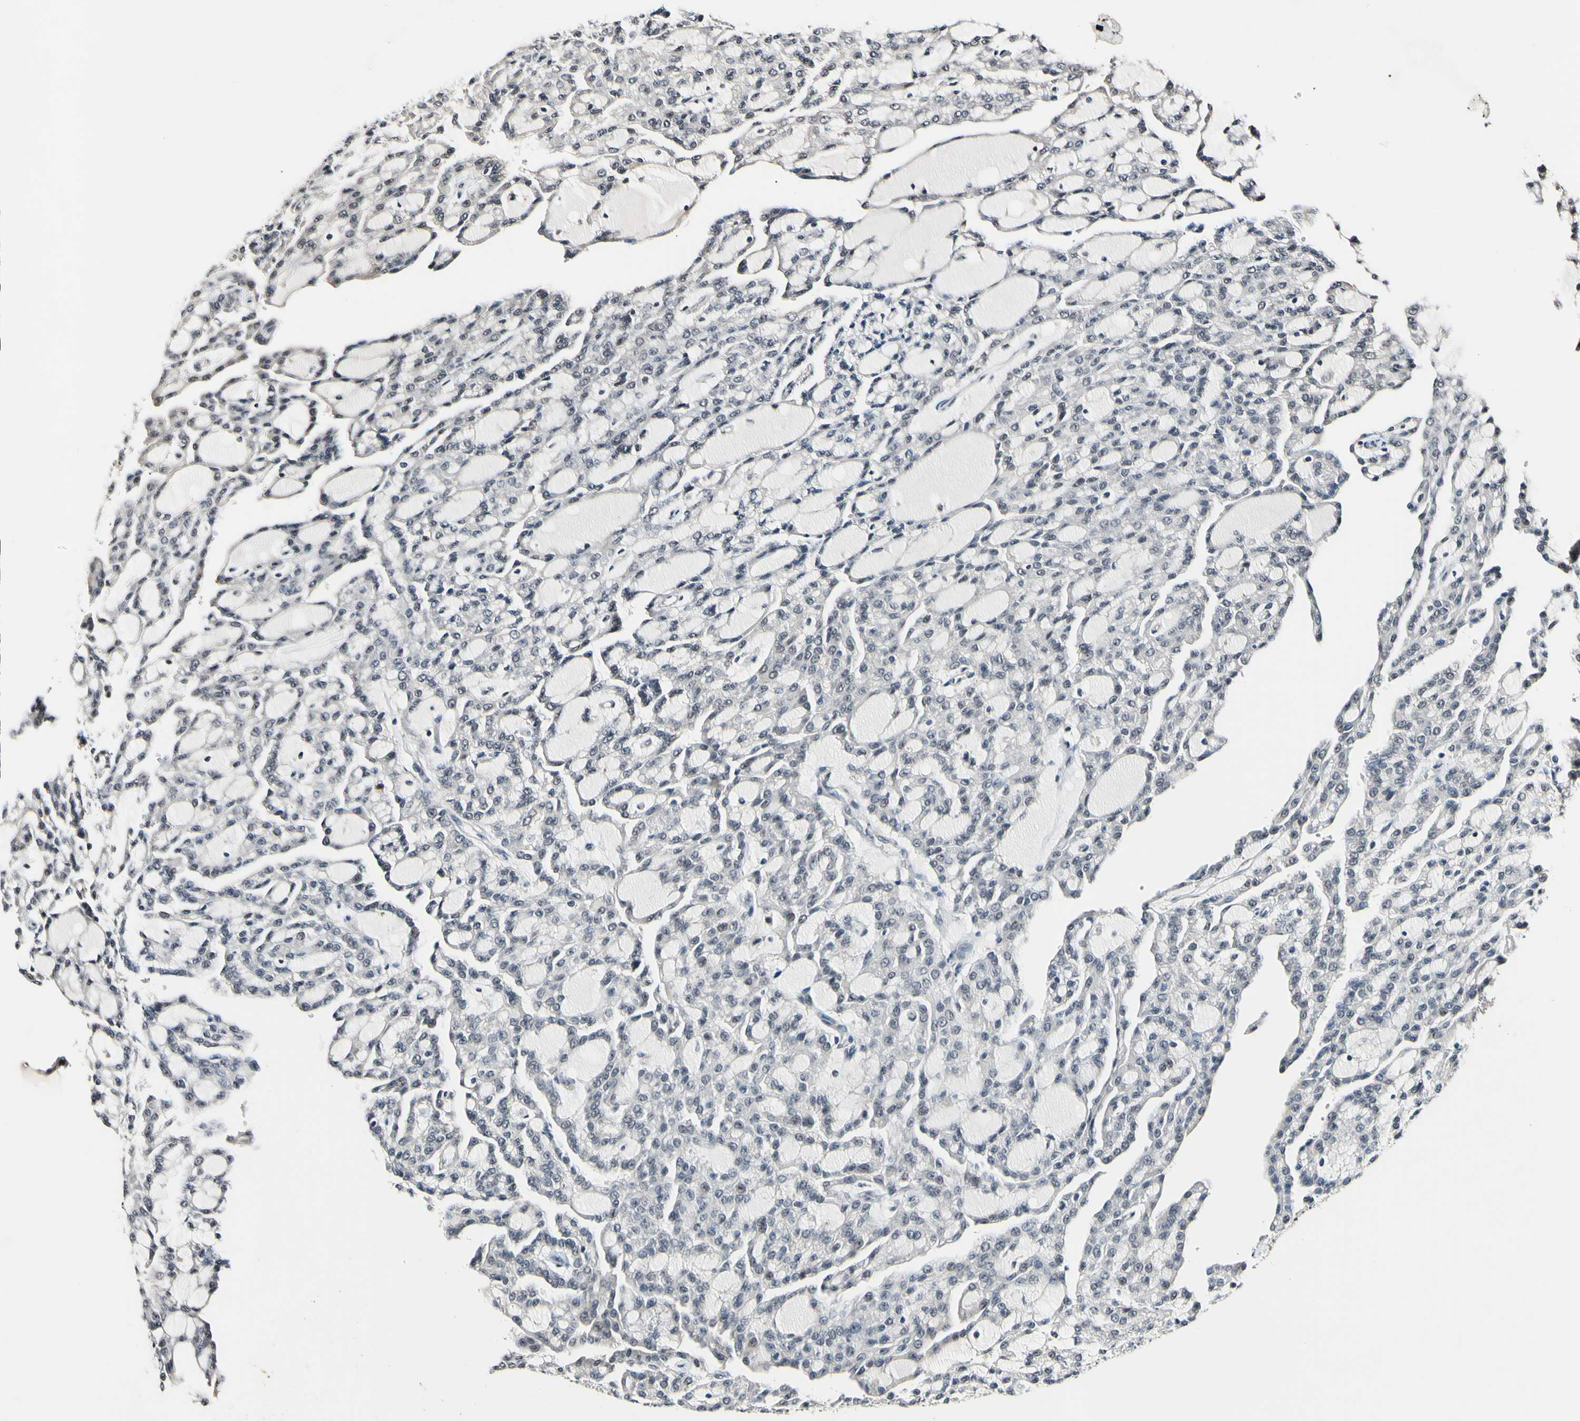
{"staining": {"intensity": "negative", "quantity": "none", "location": "none"}, "tissue": "renal cancer", "cell_type": "Tumor cells", "image_type": "cancer", "snomed": [{"axis": "morphology", "description": "Adenocarcinoma, NOS"}, {"axis": "topography", "description": "Kidney"}], "caption": "Image shows no protein staining in tumor cells of renal cancer tissue. Brightfield microscopy of immunohistochemistry stained with DAB (3,3'-diaminobenzidine) (brown) and hematoxylin (blue), captured at high magnification.", "gene": "PSMD10", "patient": {"sex": "male", "age": 63}}